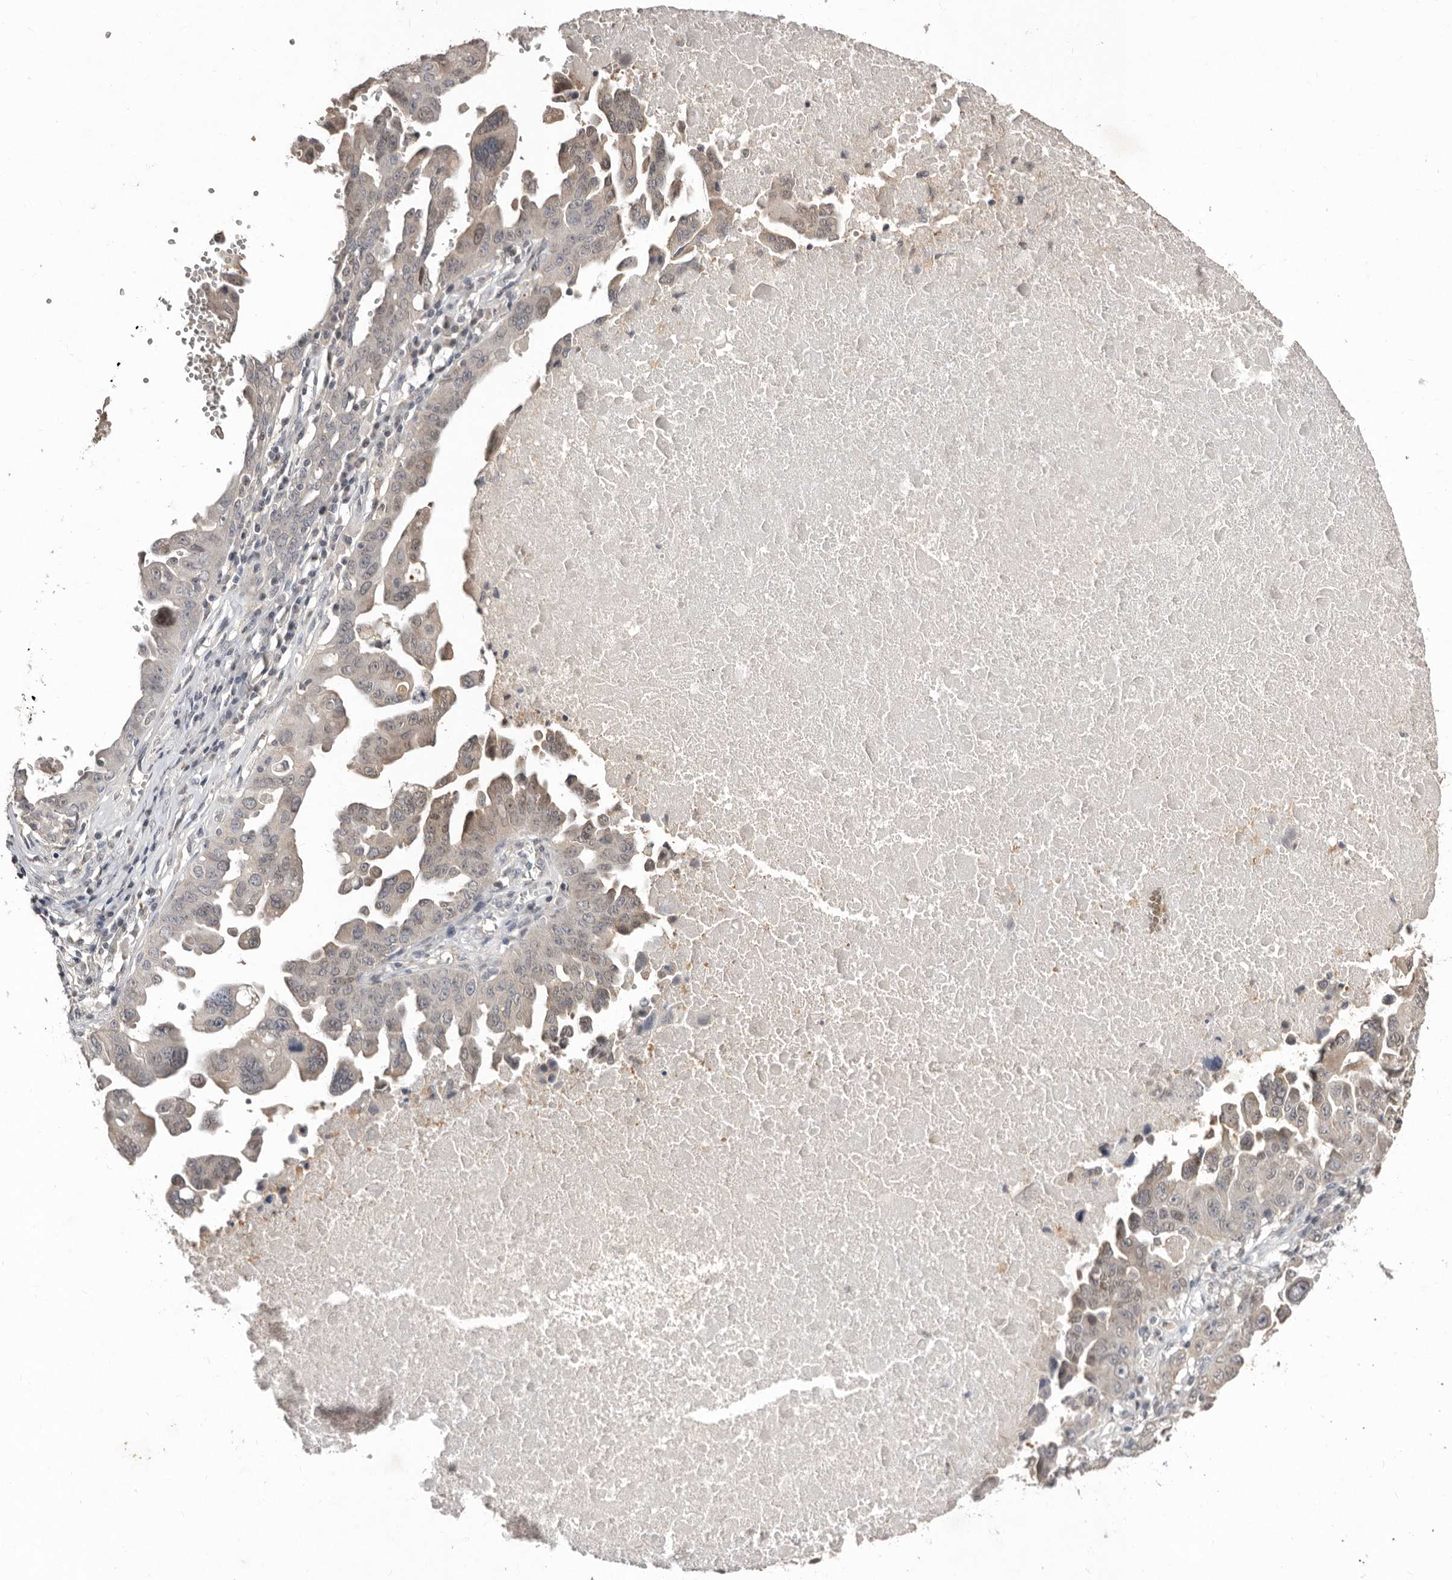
{"staining": {"intensity": "weak", "quantity": "<25%", "location": "cytoplasmic/membranous,nuclear"}, "tissue": "ovarian cancer", "cell_type": "Tumor cells", "image_type": "cancer", "snomed": [{"axis": "morphology", "description": "Carcinoma, endometroid"}, {"axis": "topography", "description": "Ovary"}], "caption": "Tumor cells are negative for protein expression in human endometroid carcinoma (ovarian).", "gene": "SULT1E1", "patient": {"sex": "female", "age": 62}}